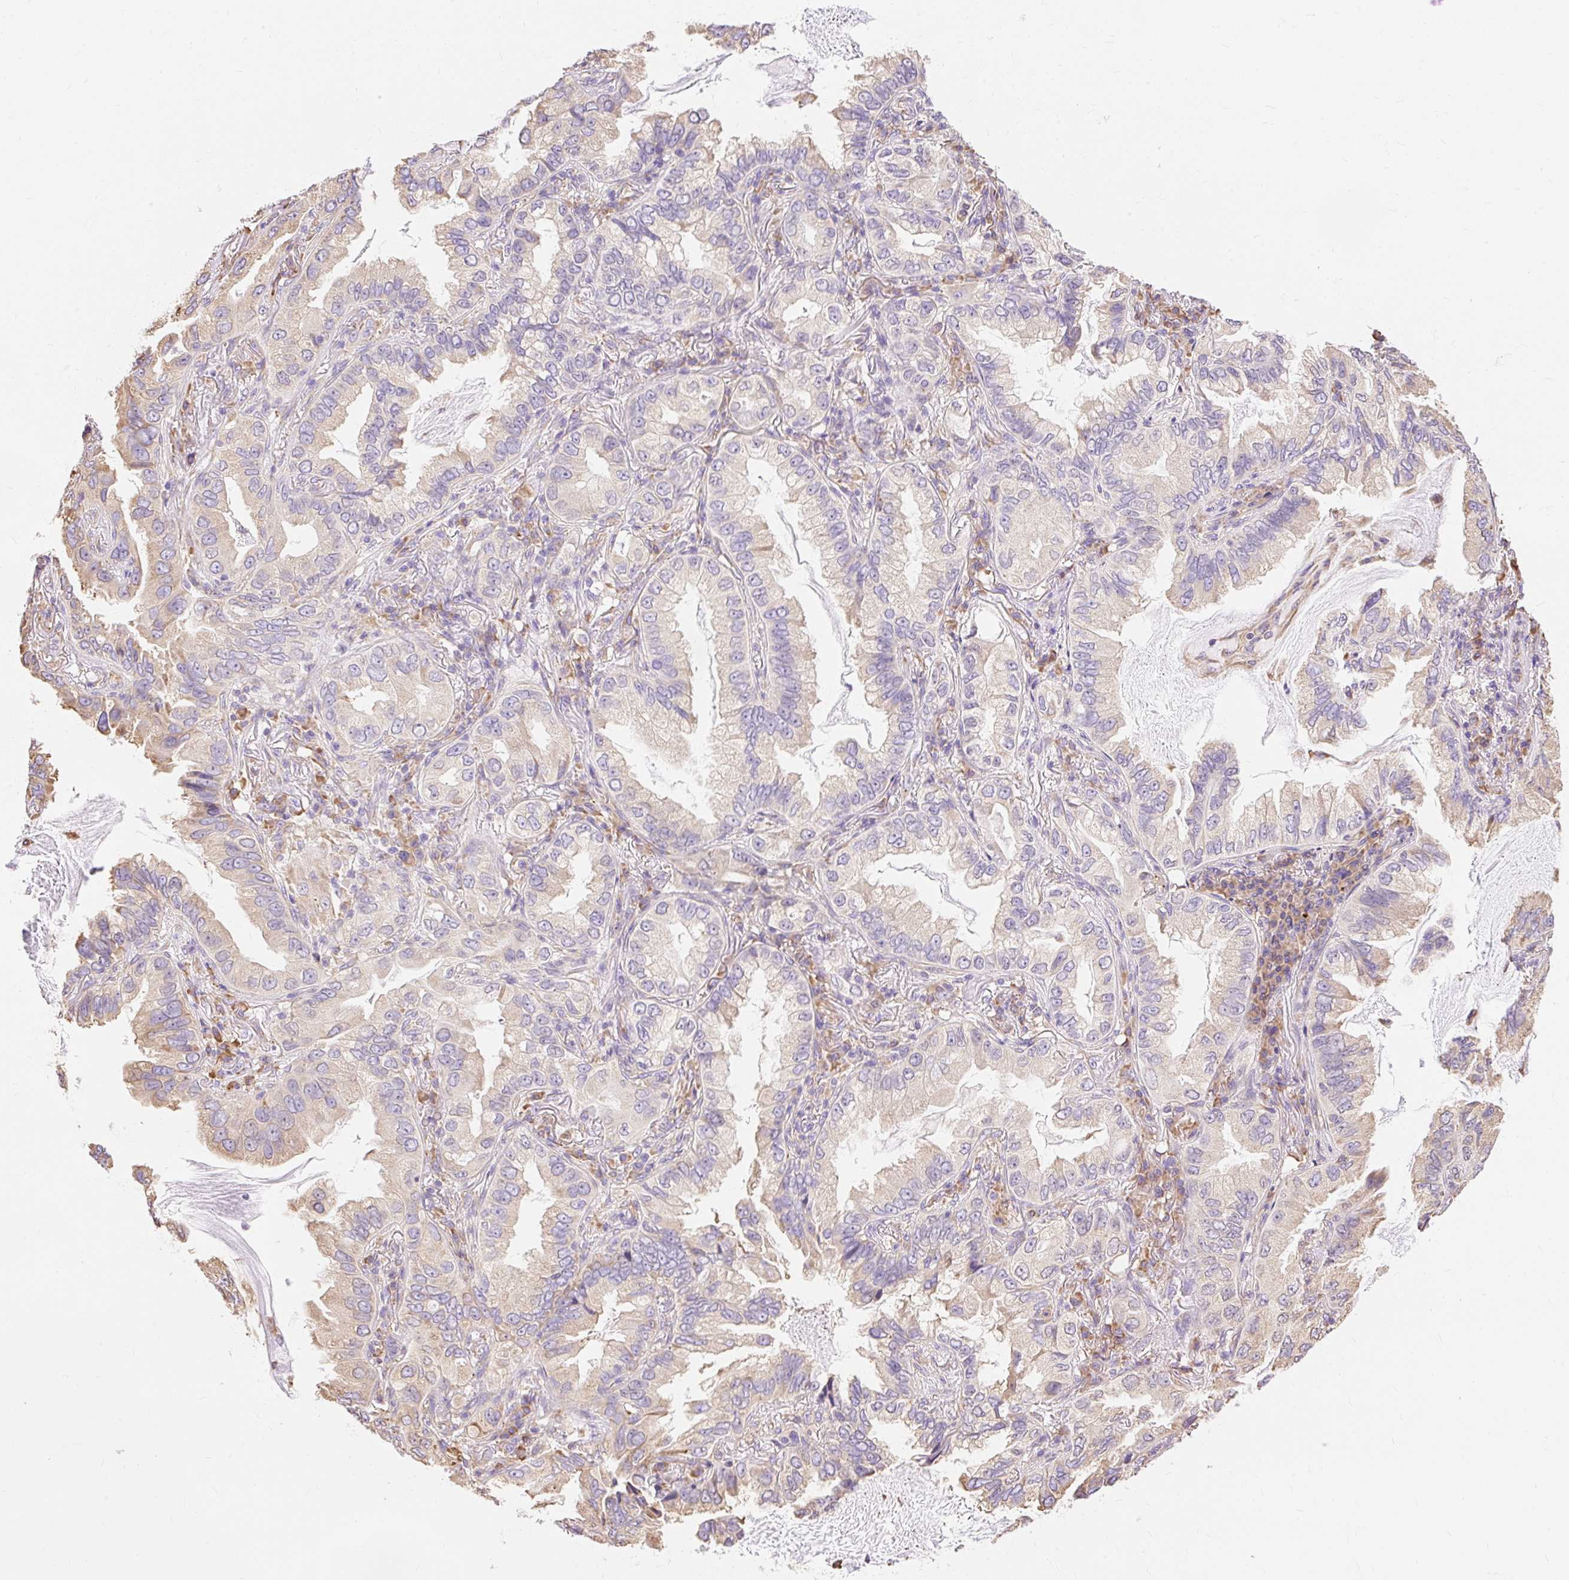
{"staining": {"intensity": "weak", "quantity": "<25%", "location": "cytoplasmic/membranous"}, "tissue": "lung cancer", "cell_type": "Tumor cells", "image_type": "cancer", "snomed": [{"axis": "morphology", "description": "Adenocarcinoma, NOS"}, {"axis": "topography", "description": "Lung"}], "caption": "An immunohistochemistry (IHC) image of lung cancer is shown. There is no staining in tumor cells of lung cancer. (DAB immunohistochemistry (IHC) visualized using brightfield microscopy, high magnification).", "gene": "RPS17", "patient": {"sex": "female", "age": 69}}